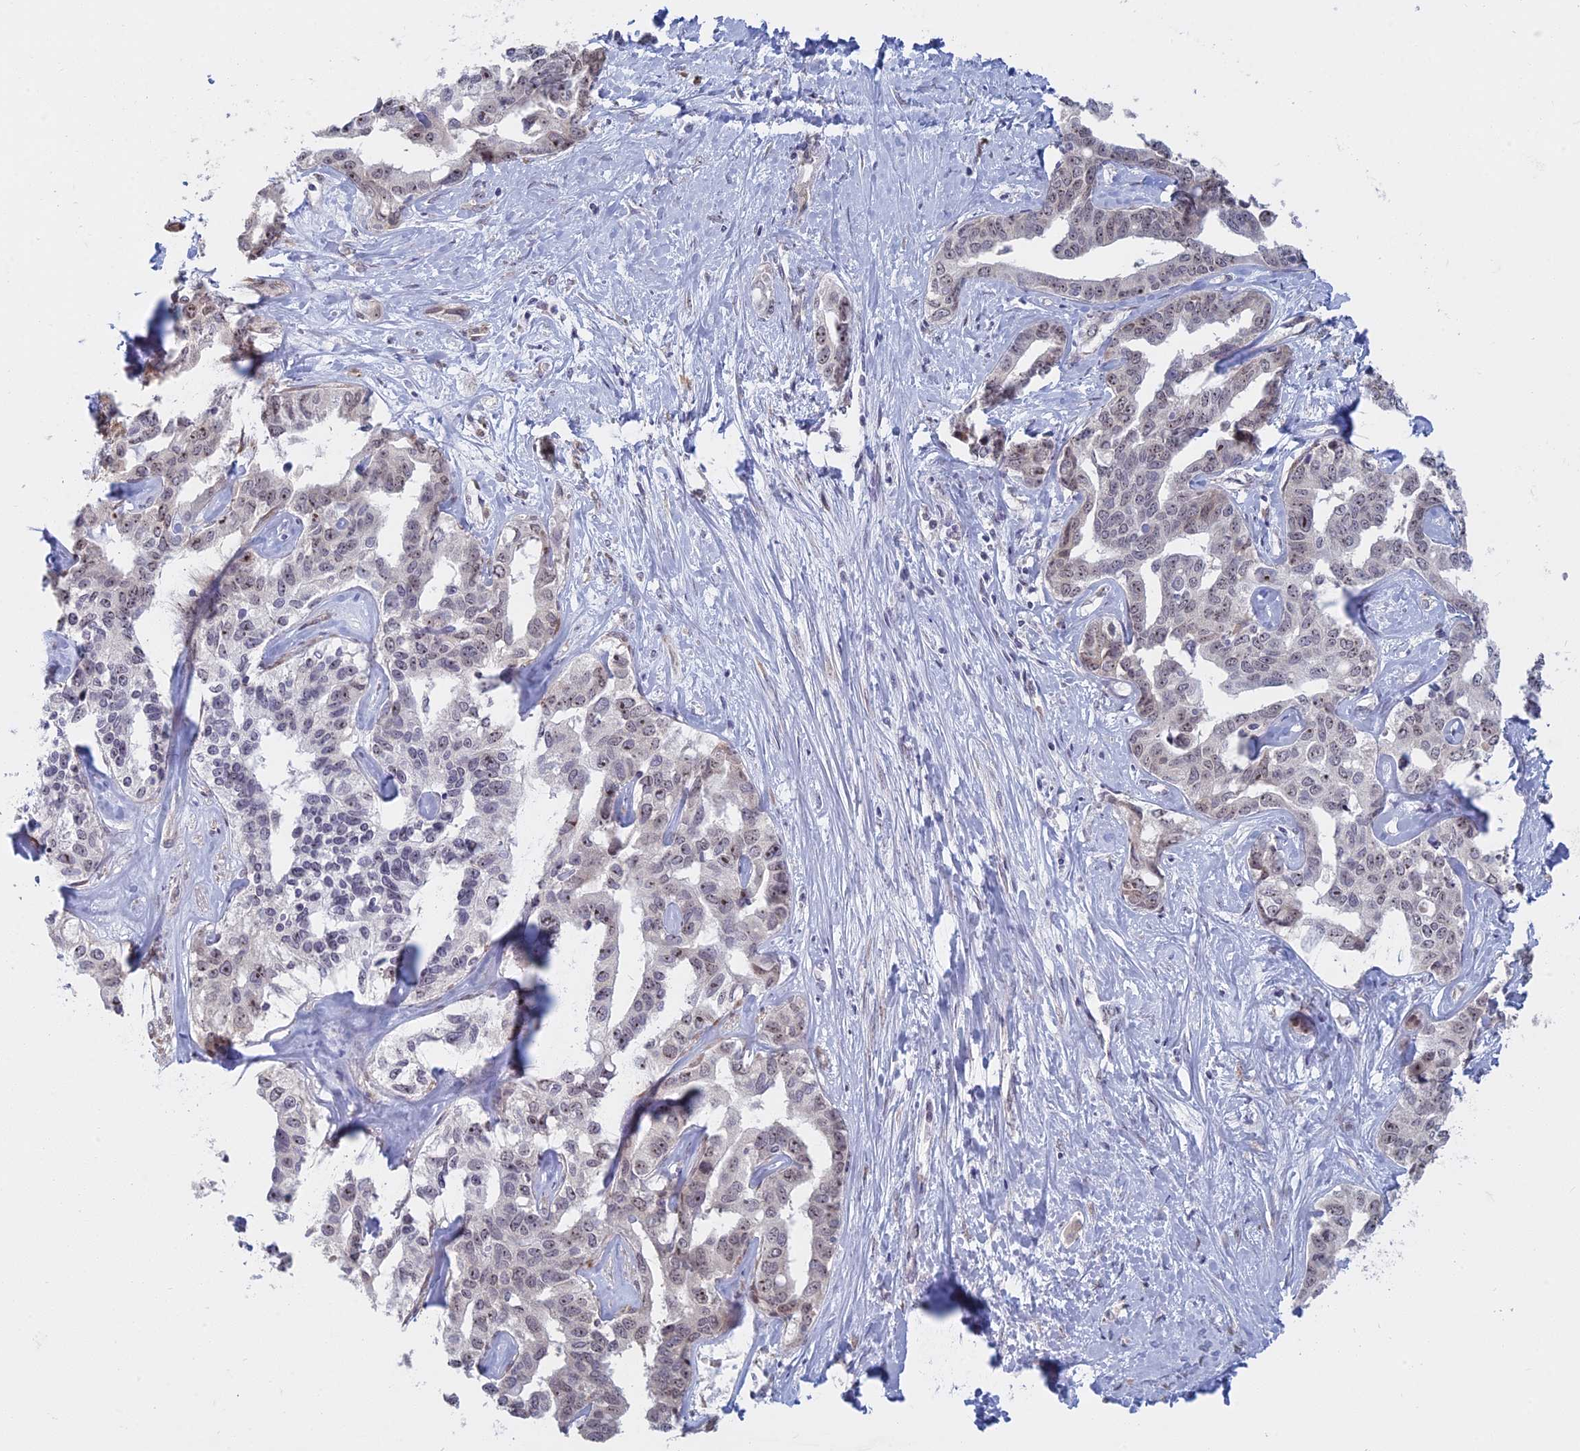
{"staining": {"intensity": "weak", "quantity": "<25%", "location": "nuclear"}, "tissue": "liver cancer", "cell_type": "Tumor cells", "image_type": "cancer", "snomed": [{"axis": "morphology", "description": "Cholangiocarcinoma"}, {"axis": "topography", "description": "Liver"}], "caption": "An immunohistochemistry (IHC) micrograph of liver cancer is shown. There is no staining in tumor cells of liver cancer. The staining was performed using DAB (3,3'-diaminobenzidine) to visualize the protein expression in brown, while the nuclei were stained in blue with hematoxylin (Magnification: 20x).", "gene": "RPS19BP1", "patient": {"sex": "male", "age": 59}}